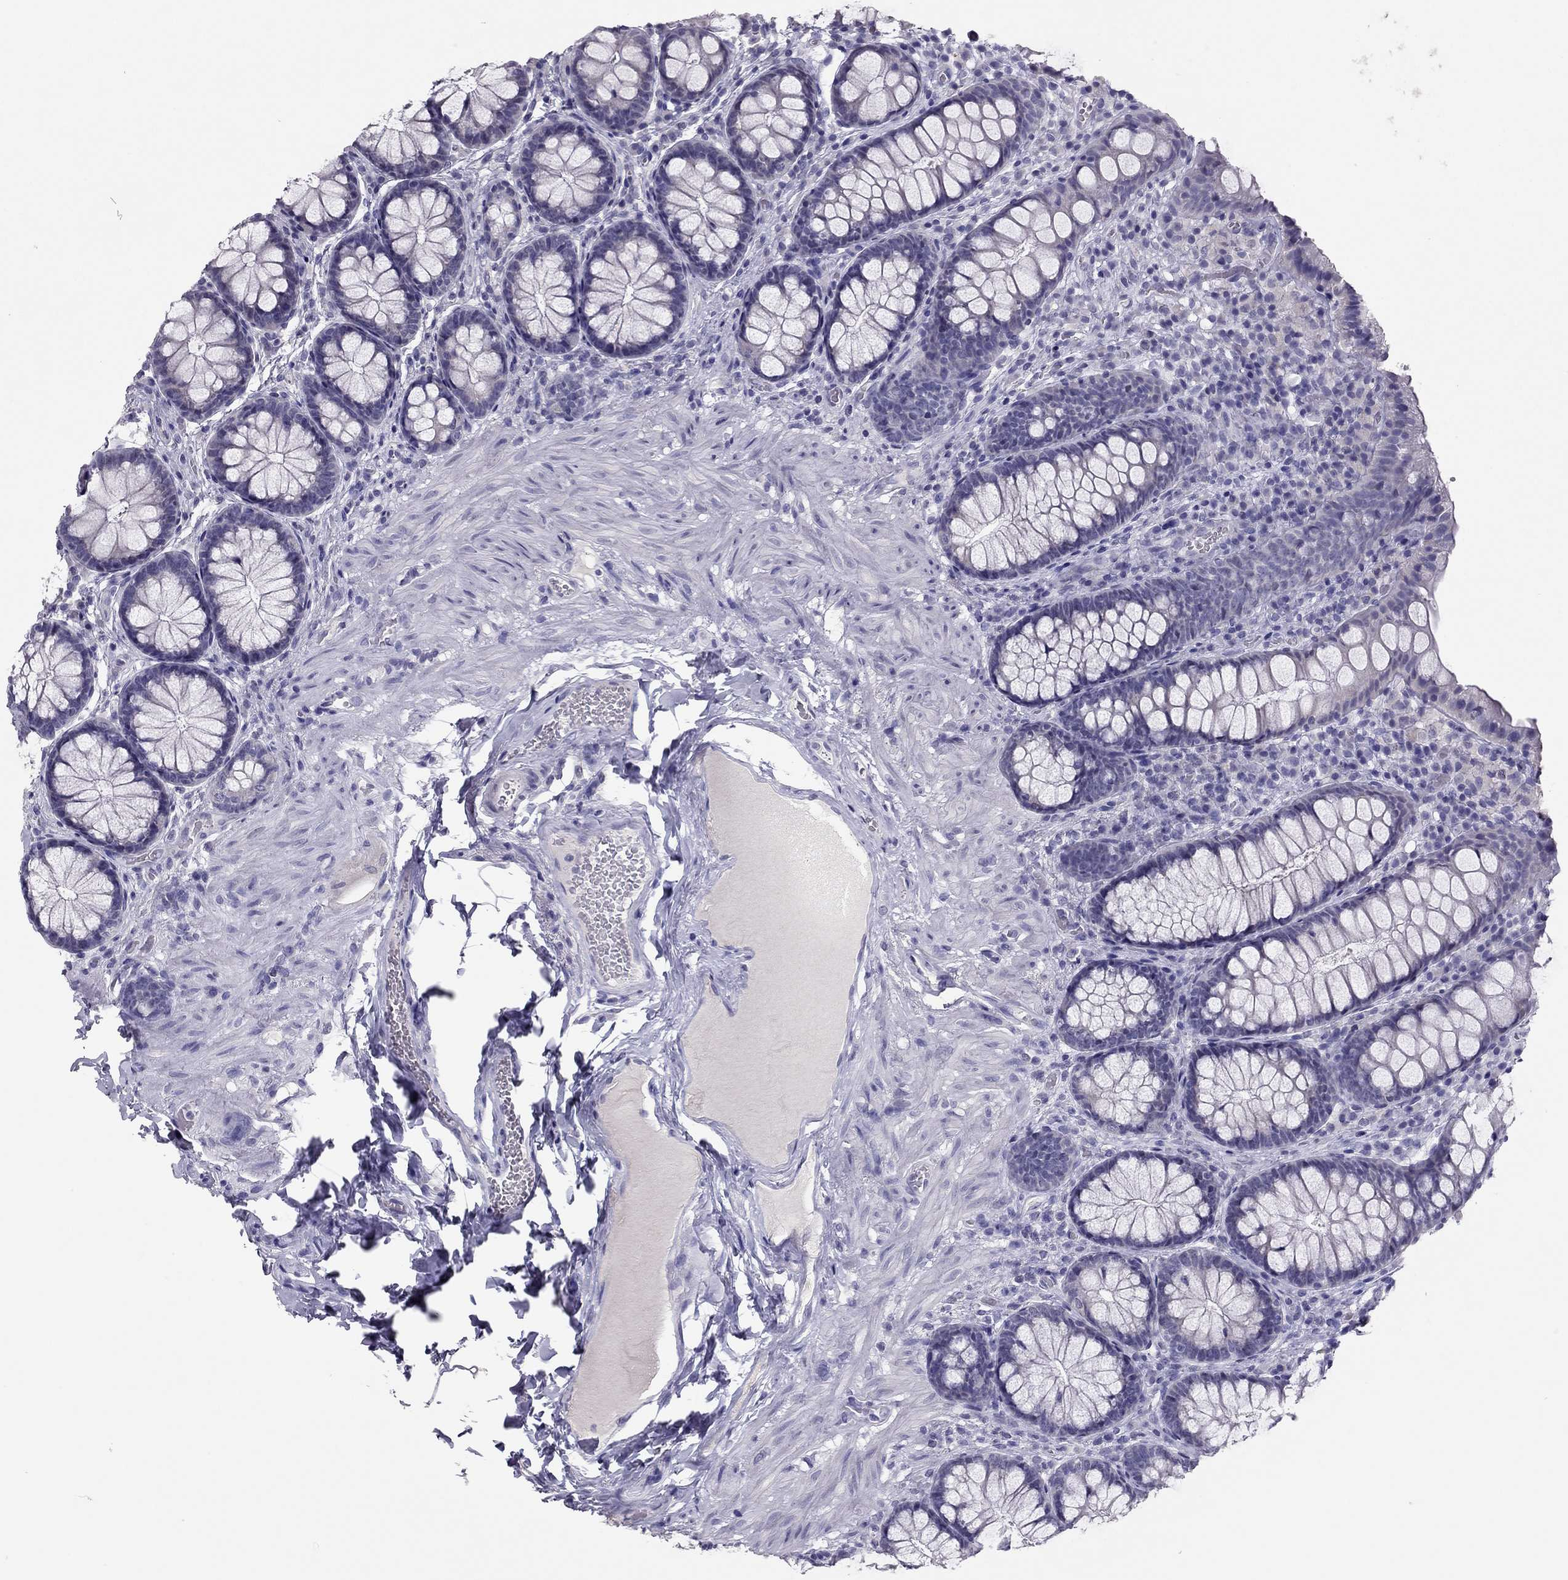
{"staining": {"intensity": "negative", "quantity": "none", "location": "none"}, "tissue": "colon", "cell_type": "Endothelial cells", "image_type": "normal", "snomed": [{"axis": "morphology", "description": "Normal tissue, NOS"}, {"axis": "topography", "description": "Colon"}], "caption": "Endothelial cells show no significant staining in unremarkable colon.", "gene": "RHO", "patient": {"sex": "female", "age": 86}}